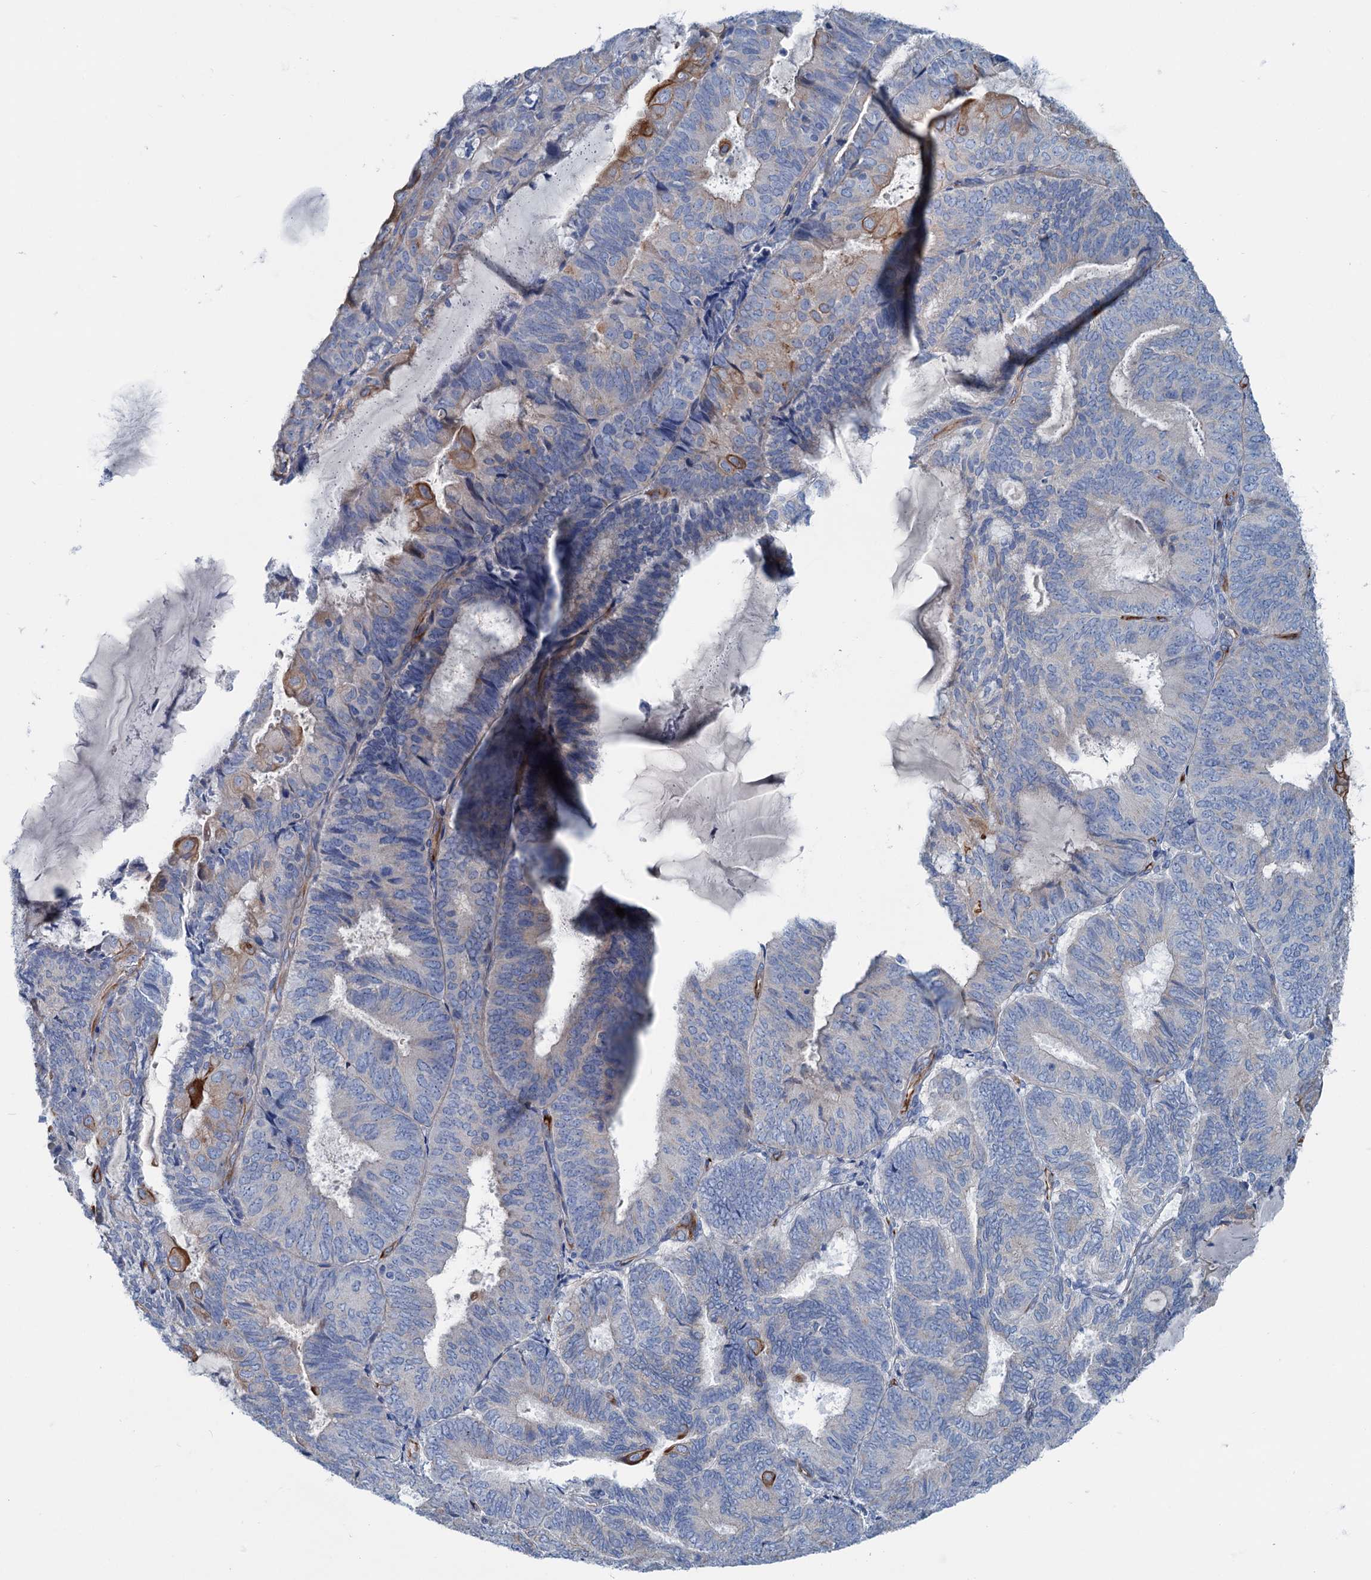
{"staining": {"intensity": "moderate", "quantity": "<25%", "location": "cytoplasmic/membranous"}, "tissue": "endometrial cancer", "cell_type": "Tumor cells", "image_type": "cancer", "snomed": [{"axis": "morphology", "description": "Adenocarcinoma, NOS"}, {"axis": "topography", "description": "Endometrium"}], "caption": "Protein staining by IHC reveals moderate cytoplasmic/membranous expression in approximately <25% of tumor cells in endometrial cancer.", "gene": "CALCOCO1", "patient": {"sex": "female", "age": 81}}